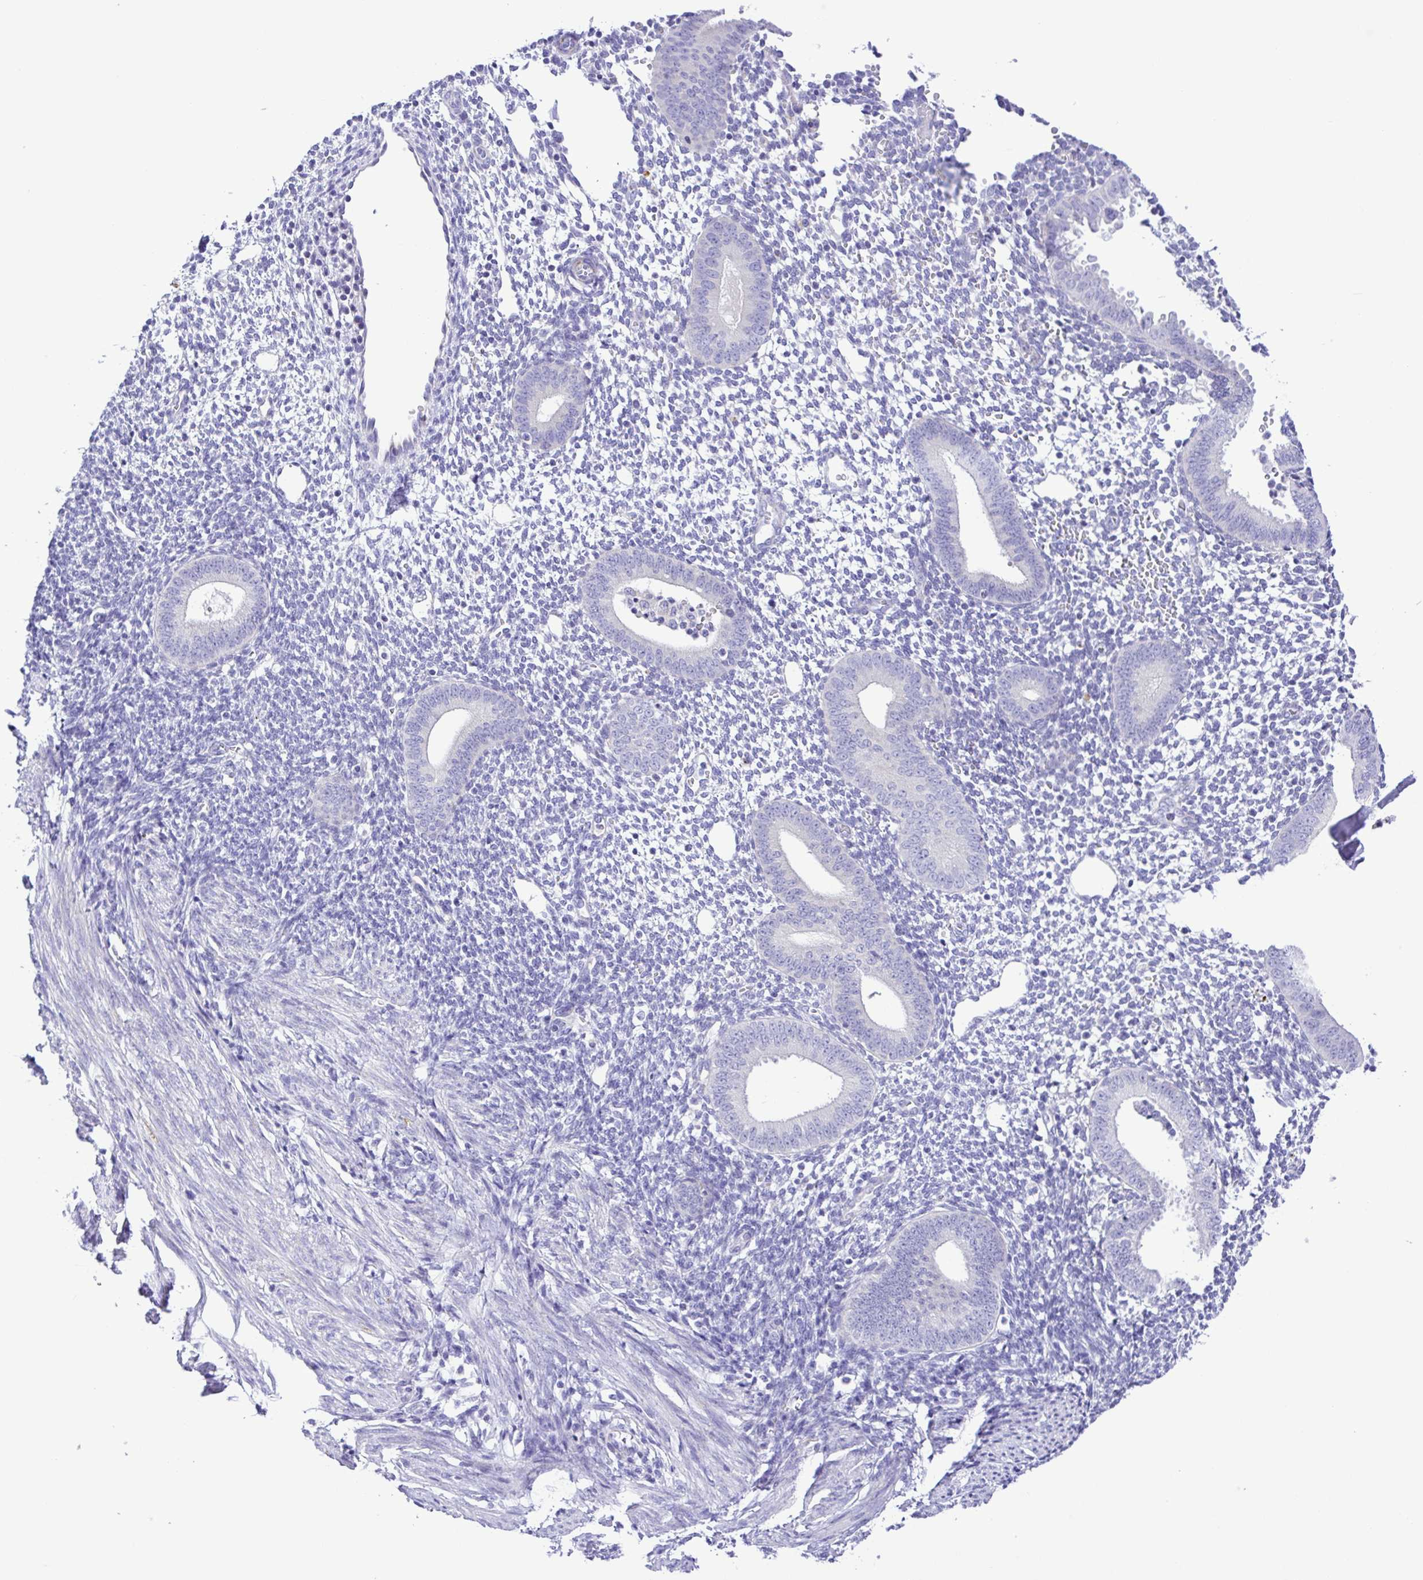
{"staining": {"intensity": "negative", "quantity": "none", "location": "none"}, "tissue": "endometrium", "cell_type": "Cells in endometrial stroma", "image_type": "normal", "snomed": [{"axis": "morphology", "description": "Normal tissue, NOS"}, {"axis": "topography", "description": "Endometrium"}], "caption": "IHC histopathology image of benign endometrium stained for a protein (brown), which demonstrates no staining in cells in endometrial stroma. (Brightfield microscopy of DAB immunohistochemistry (IHC) at high magnification).", "gene": "SYT1", "patient": {"sex": "female", "age": 40}}